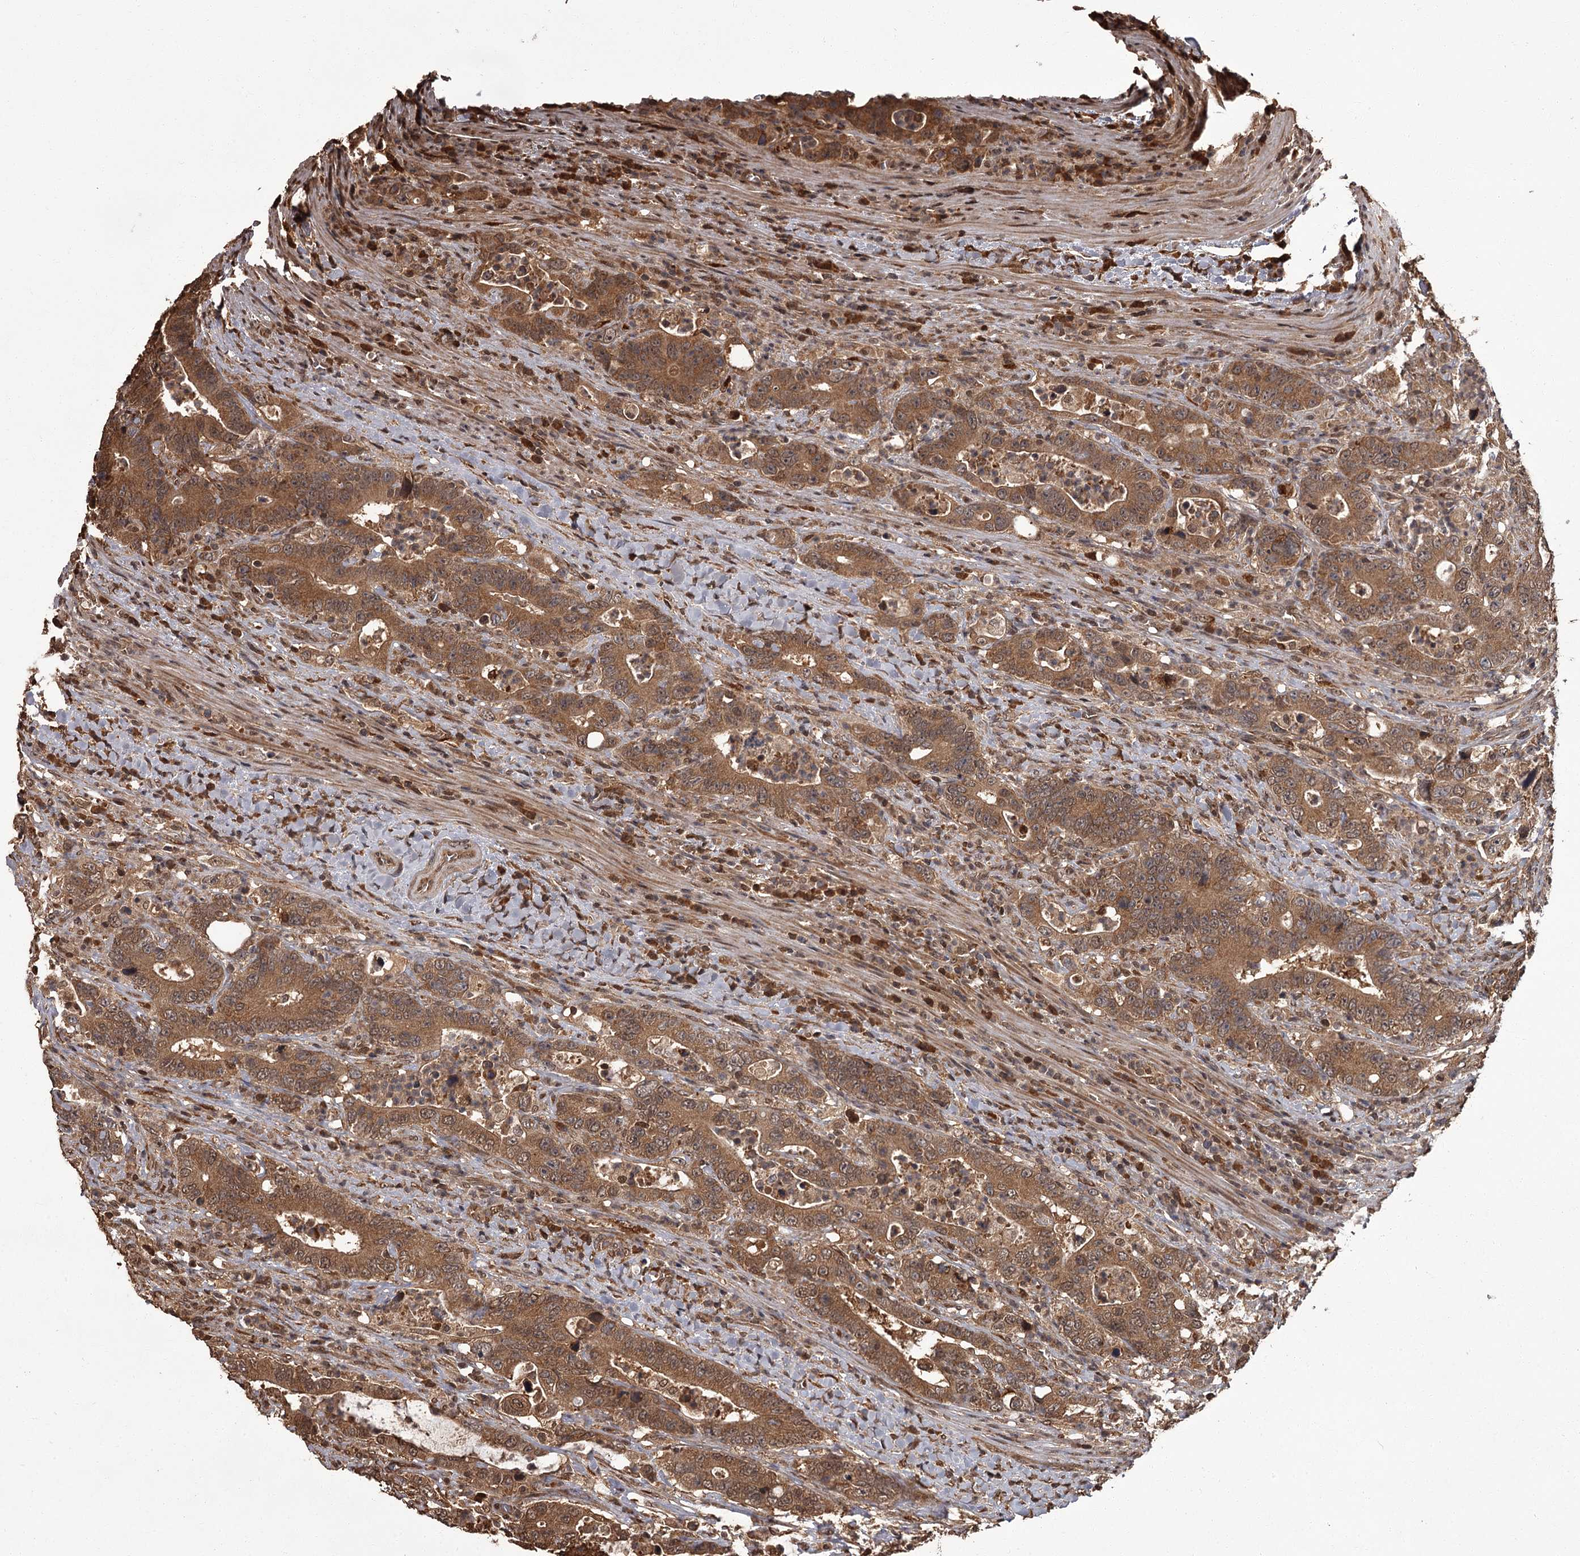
{"staining": {"intensity": "moderate", "quantity": ">75%", "location": "cytoplasmic/membranous"}, "tissue": "colorectal cancer", "cell_type": "Tumor cells", "image_type": "cancer", "snomed": [{"axis": "morphology", "description": "Adenocarcinoma, NOS"}, {"axis": "topography", "description": "Colon"}], "caption": "Tumor cells show medium levels of moderate cytoplasmic/membranous positivity in about >75% of cells in colorectal adenocarcinoma.", "gene": "NPRL2", "patient": {"sex": "female", "age": 75}}